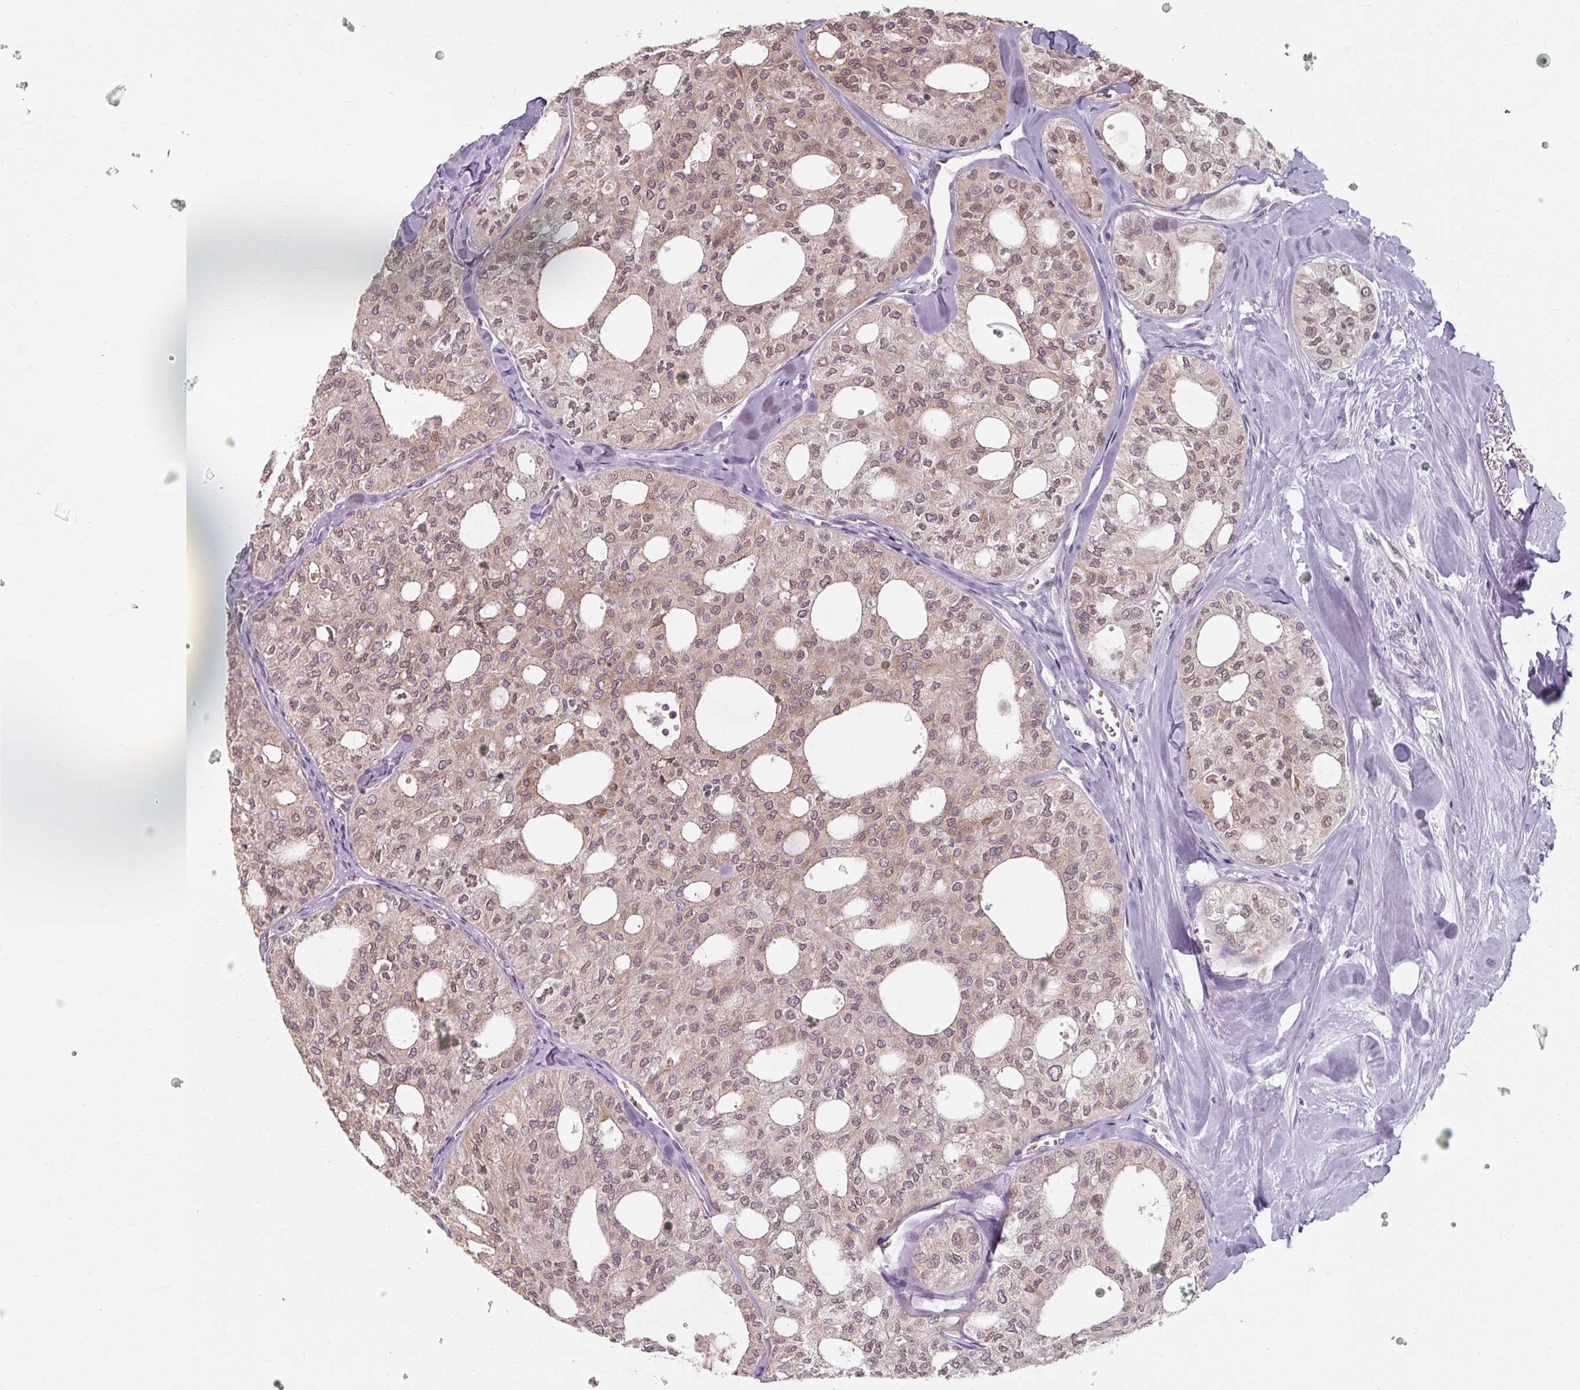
{"staining": {"intensity": "weak", "quantity": "25%-75%", "location": "cytoplasmic/membranous,nuclear"}, "tissue": "thyroid cancer", "cell_type": "Tumor cells", "image_type": "cancer", "snomed": [{"axis": "morphology", "description": "Follicular adenoma carcinoma, NOS"}, {"axis": "topography", "description": "Thyroid gland"}], "caption": "Protein staining displays weak cytoplasmic/membranous and nuclear positivity in approximately 25%-75% of tumor cells in follicular adenoma carcinoma (thyroid).", "gene": "ZFTRAF1", "patient": {"sex": "male", "age": 75}}